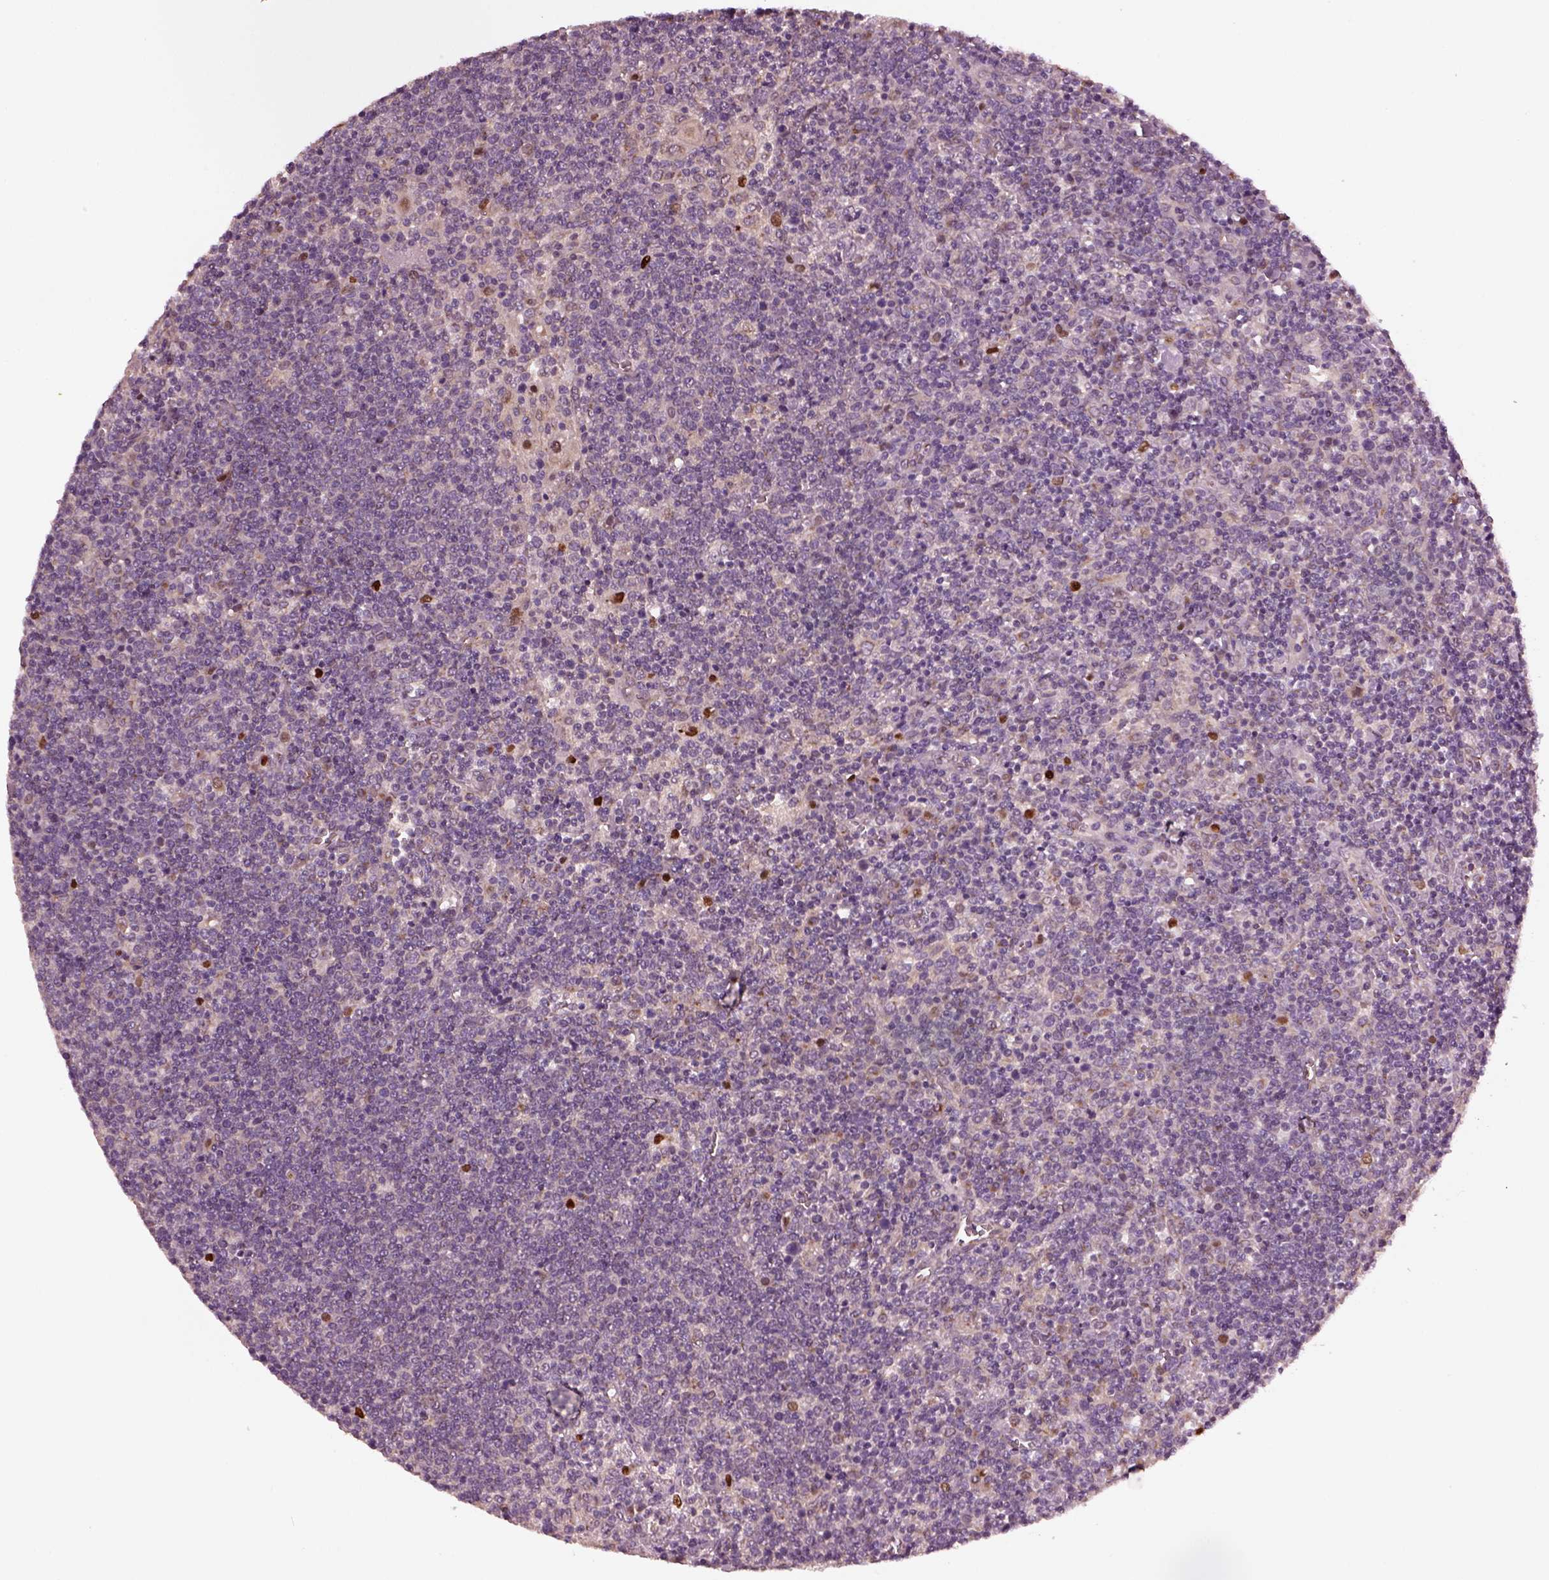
{"staining": {"intensity": "moderate", "quantity": "<25%", "location": "cytoplasmic/membranous"}, "tissue": "lymphoma", "cell_type": "Tumor cells", "image_type": "cancer", "snomed": [{"axis": "morphology", "description": "Malignant lymphoma, non-Hodgkin's type, High grade"}, {"axis": "topography", "description": "Lymph node"}], "caption": "There is low levels of moderate cytoplasmic/membranous staining in tumor cells of high-grade malignant lymphoma, non-Hodgkin's type, as demonstrated by immunohistochemical staining (brown color).", "gene": "RUFY3", "patient": {"sex": "male", "age": 61}}